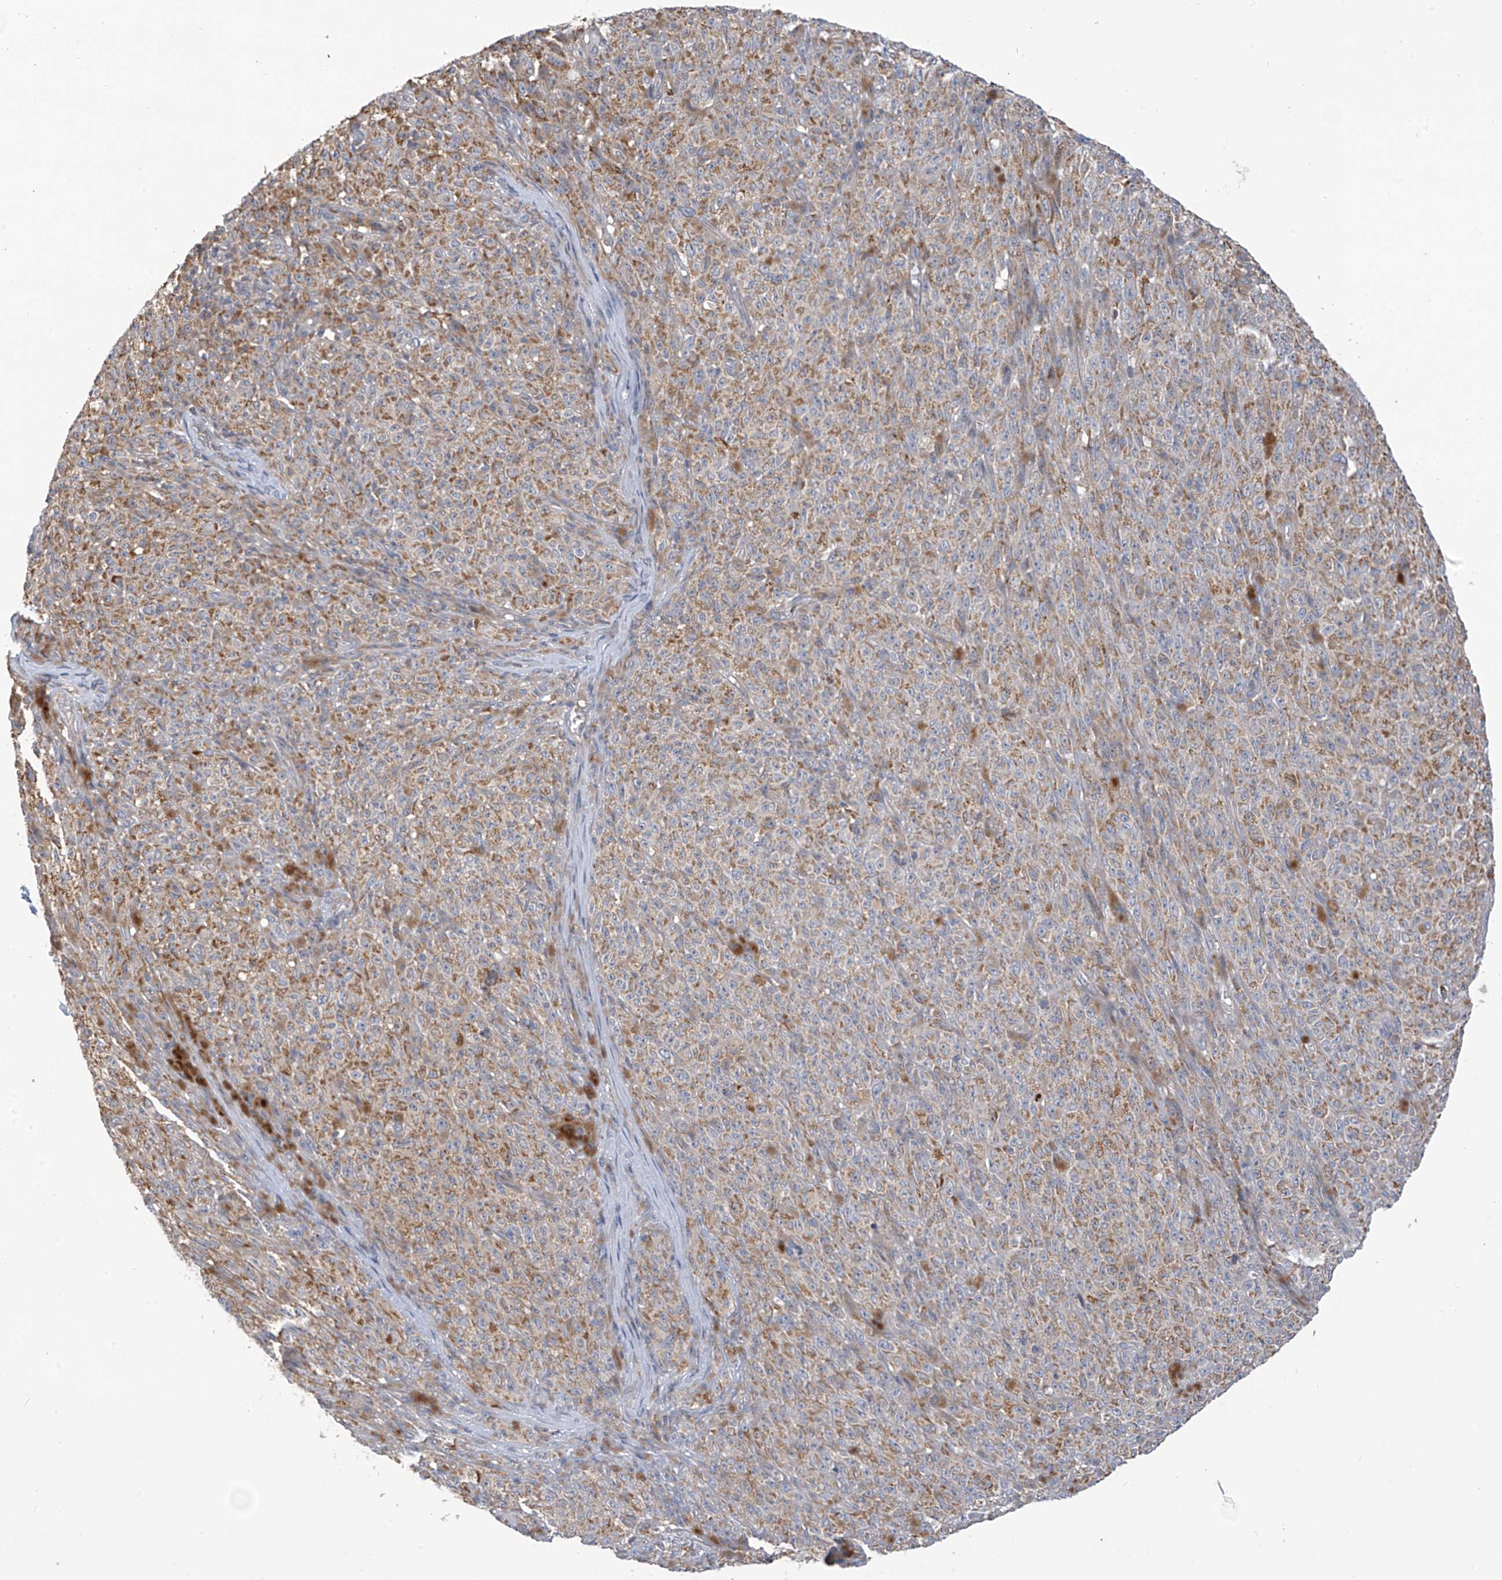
{"staining": {"intensity": "moderate", "quantity": ">75%", "location": "cytoplasmic/membranous"}, "tissue": "melanoma", "cell_type": "Tumor cells", "image_type": "cancer", "snomed": [{"axis": "morphology", "description": "Malignant melanoma, NOS"}, {"axis": "topography", "description": "Skin"}], "caption": "Immunohistochemistry (IHC) (DAB (3,3'-diaminobenzidine)) staining of malignant melanoma reveals moderate cytoplasmic/membranous protein staining in approximately >75% of tumor cells.", "gene": "SCGB1D2", "patient": {"sex": "female", "age": 82}}